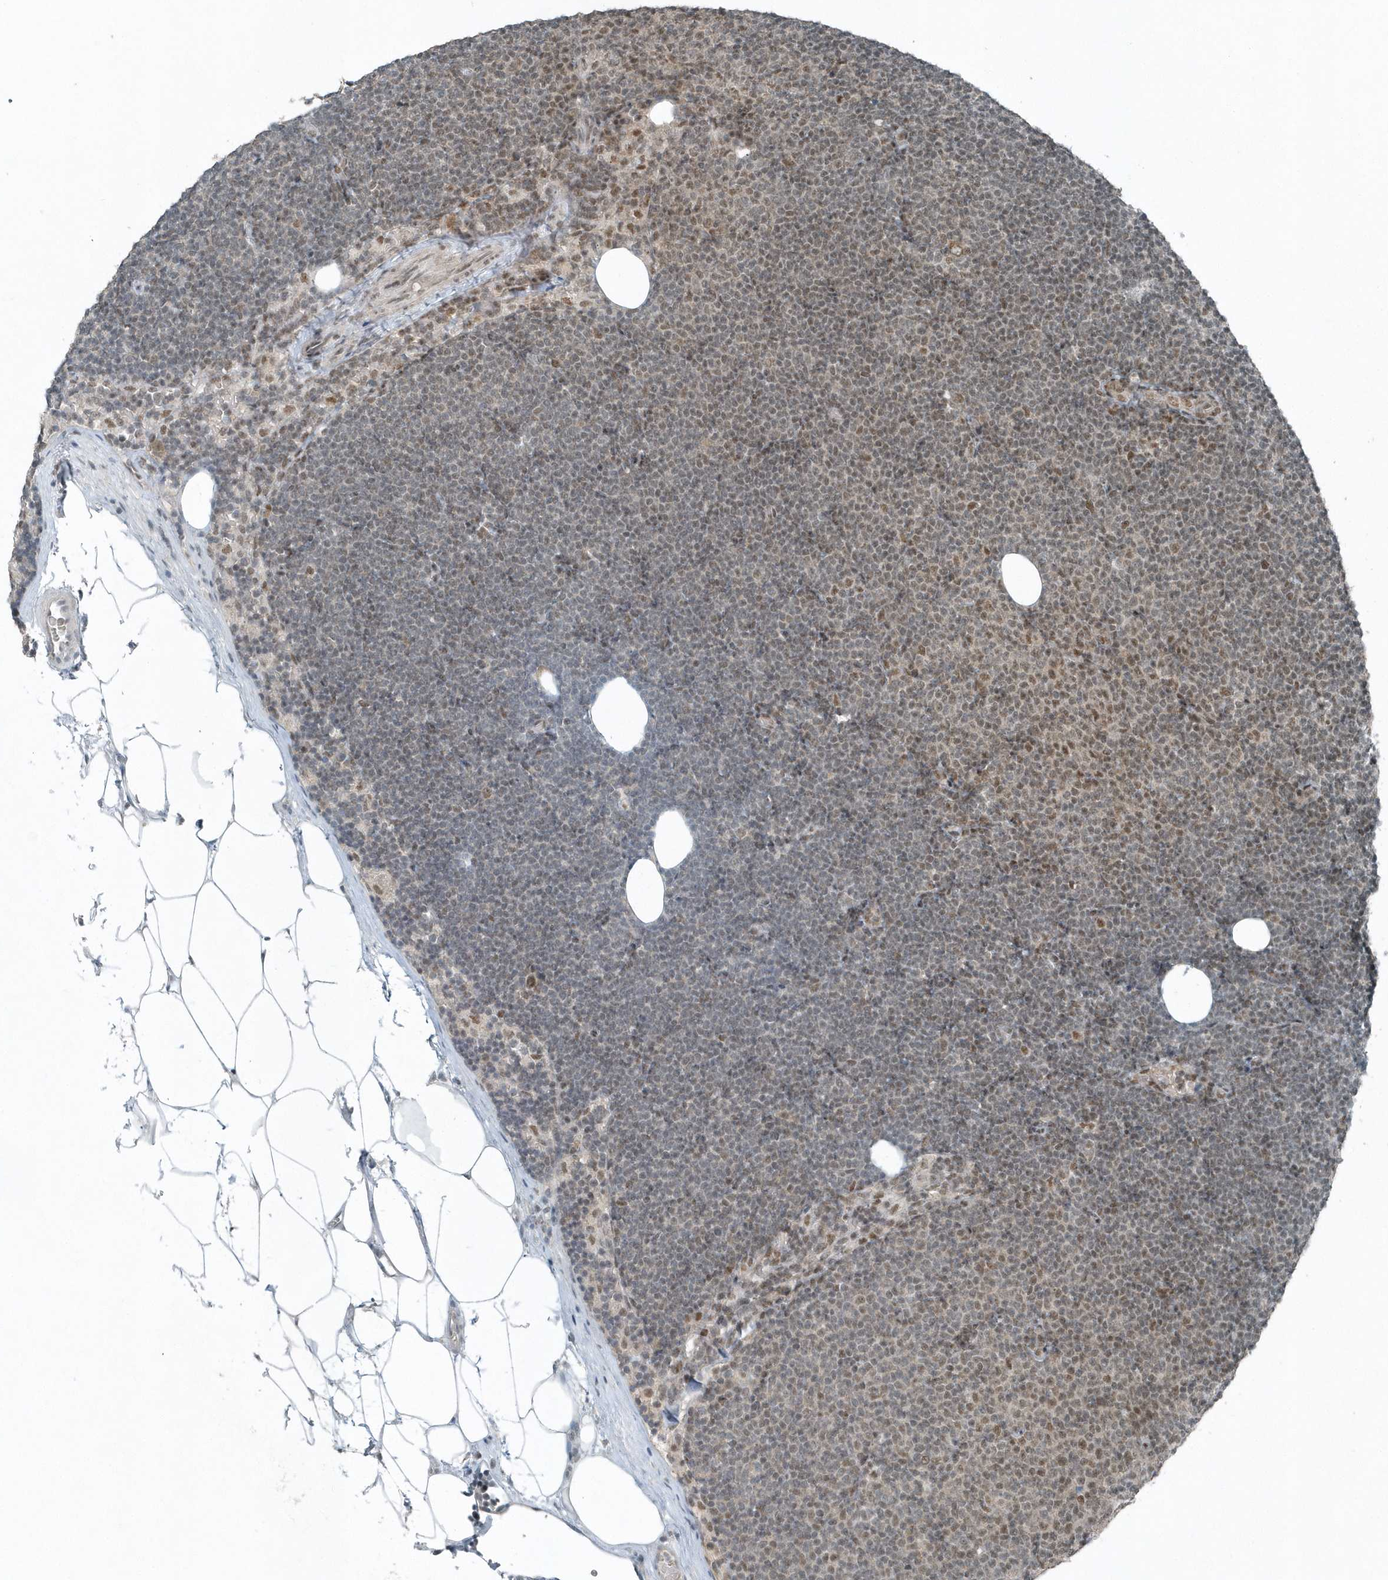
{"staining": {"intensity": "moderate", "quantity": "25%-75%", "location": "nuclear"}, "tissue": "lymphoma", "cell_type": "Tumor cells", "image_type": "cancer", "snomed": [{"axis": "morphology", "description": "Malignant lymphoma, non-Hodgkin's type, Low grade"}, {"axis": "topography", "description": "Lymph node"}], "caption": "A photomicrograph of human lymphoma stained for a protein reveals moderate nuclear brown staining in tumor cells.", "gene": "YTHDC1", "patient": {"sex": "female", "age": 53}}